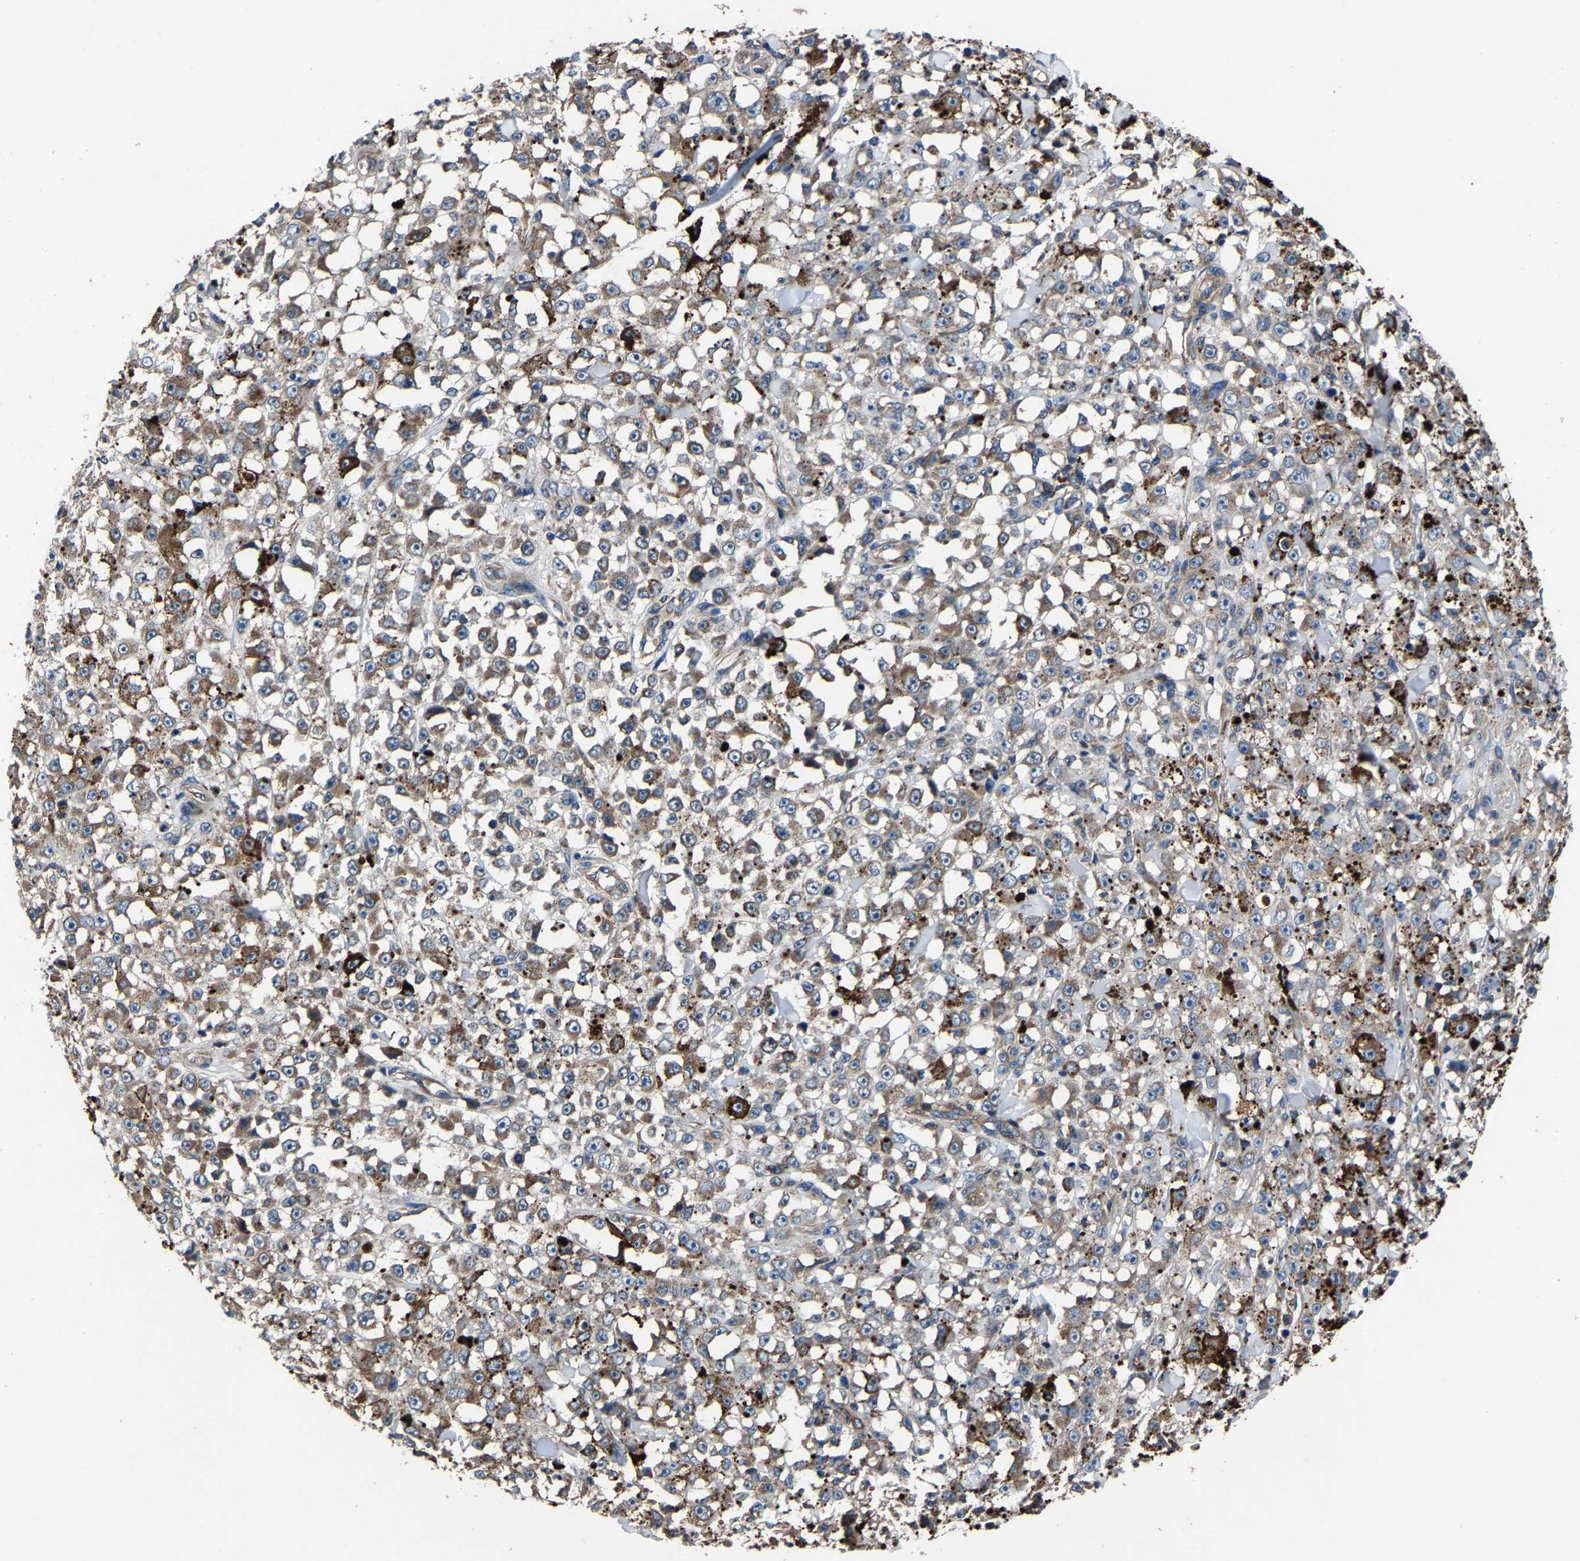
{"staining": {"intensity": "weak", "quantity": "25%-75%", "location": "cytoplasmic/membranous"}, "tissue": "melanoma", "cell_type": "Tumor cells", "image_type": "cancer", "snomed": [{"axis": "morphology", "description": "Malignant melanoma, NOS"}, {"axis": "topography", "description": "Skin"}], "caption": "Tumor cells exhibit low levels of weak cytoplasmic/membranous staining in approximately 25%-75% of cells in human melanoma. The staining is performed using DAB brown chromogen to label protein expression. The nuclei are counter-stained blue using hematoxylin.", "gene": "KIAA1958", "patient": {"sex": "female", "age": 82}}